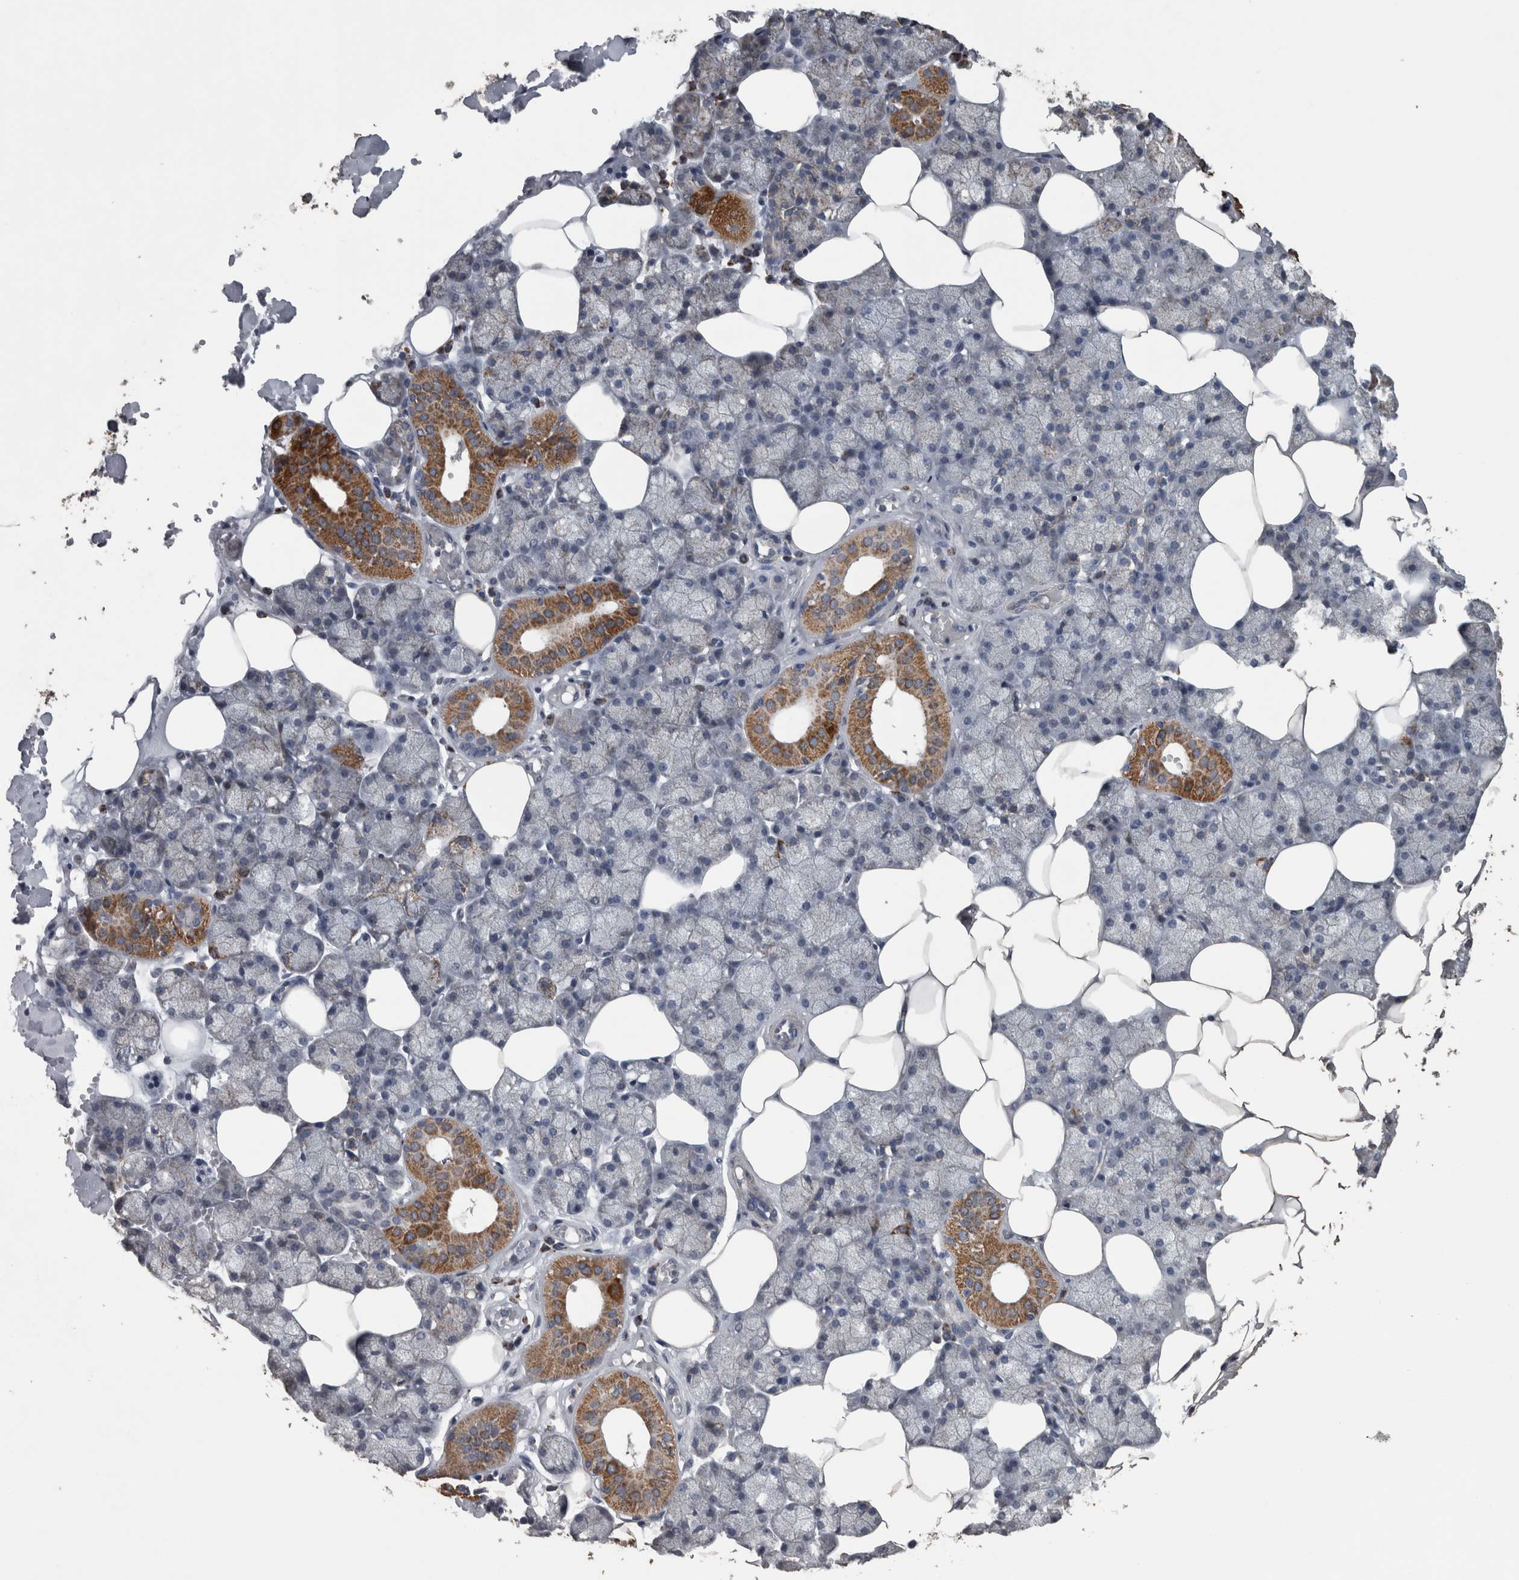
{"staining": {"intensity": "strong", "quantity": "<25%", "location": "cytoplasmic/membranous"}, "tissue": "salivary gland", "cell_type": "Glandular cells", "image_type": "normal", "snomed": [{"axis": "morphology", "description": "Normal tissue, NOS"}, {"axis": "topography", "description": "Salivary gland"}], "caption": "Salivary gland stained with IHC reveals strong cytoplasmic/membranous positivity in about <25% of glandular cells.", "gene": "ACADM", "patient": {"sex": "male", "age": 62}}